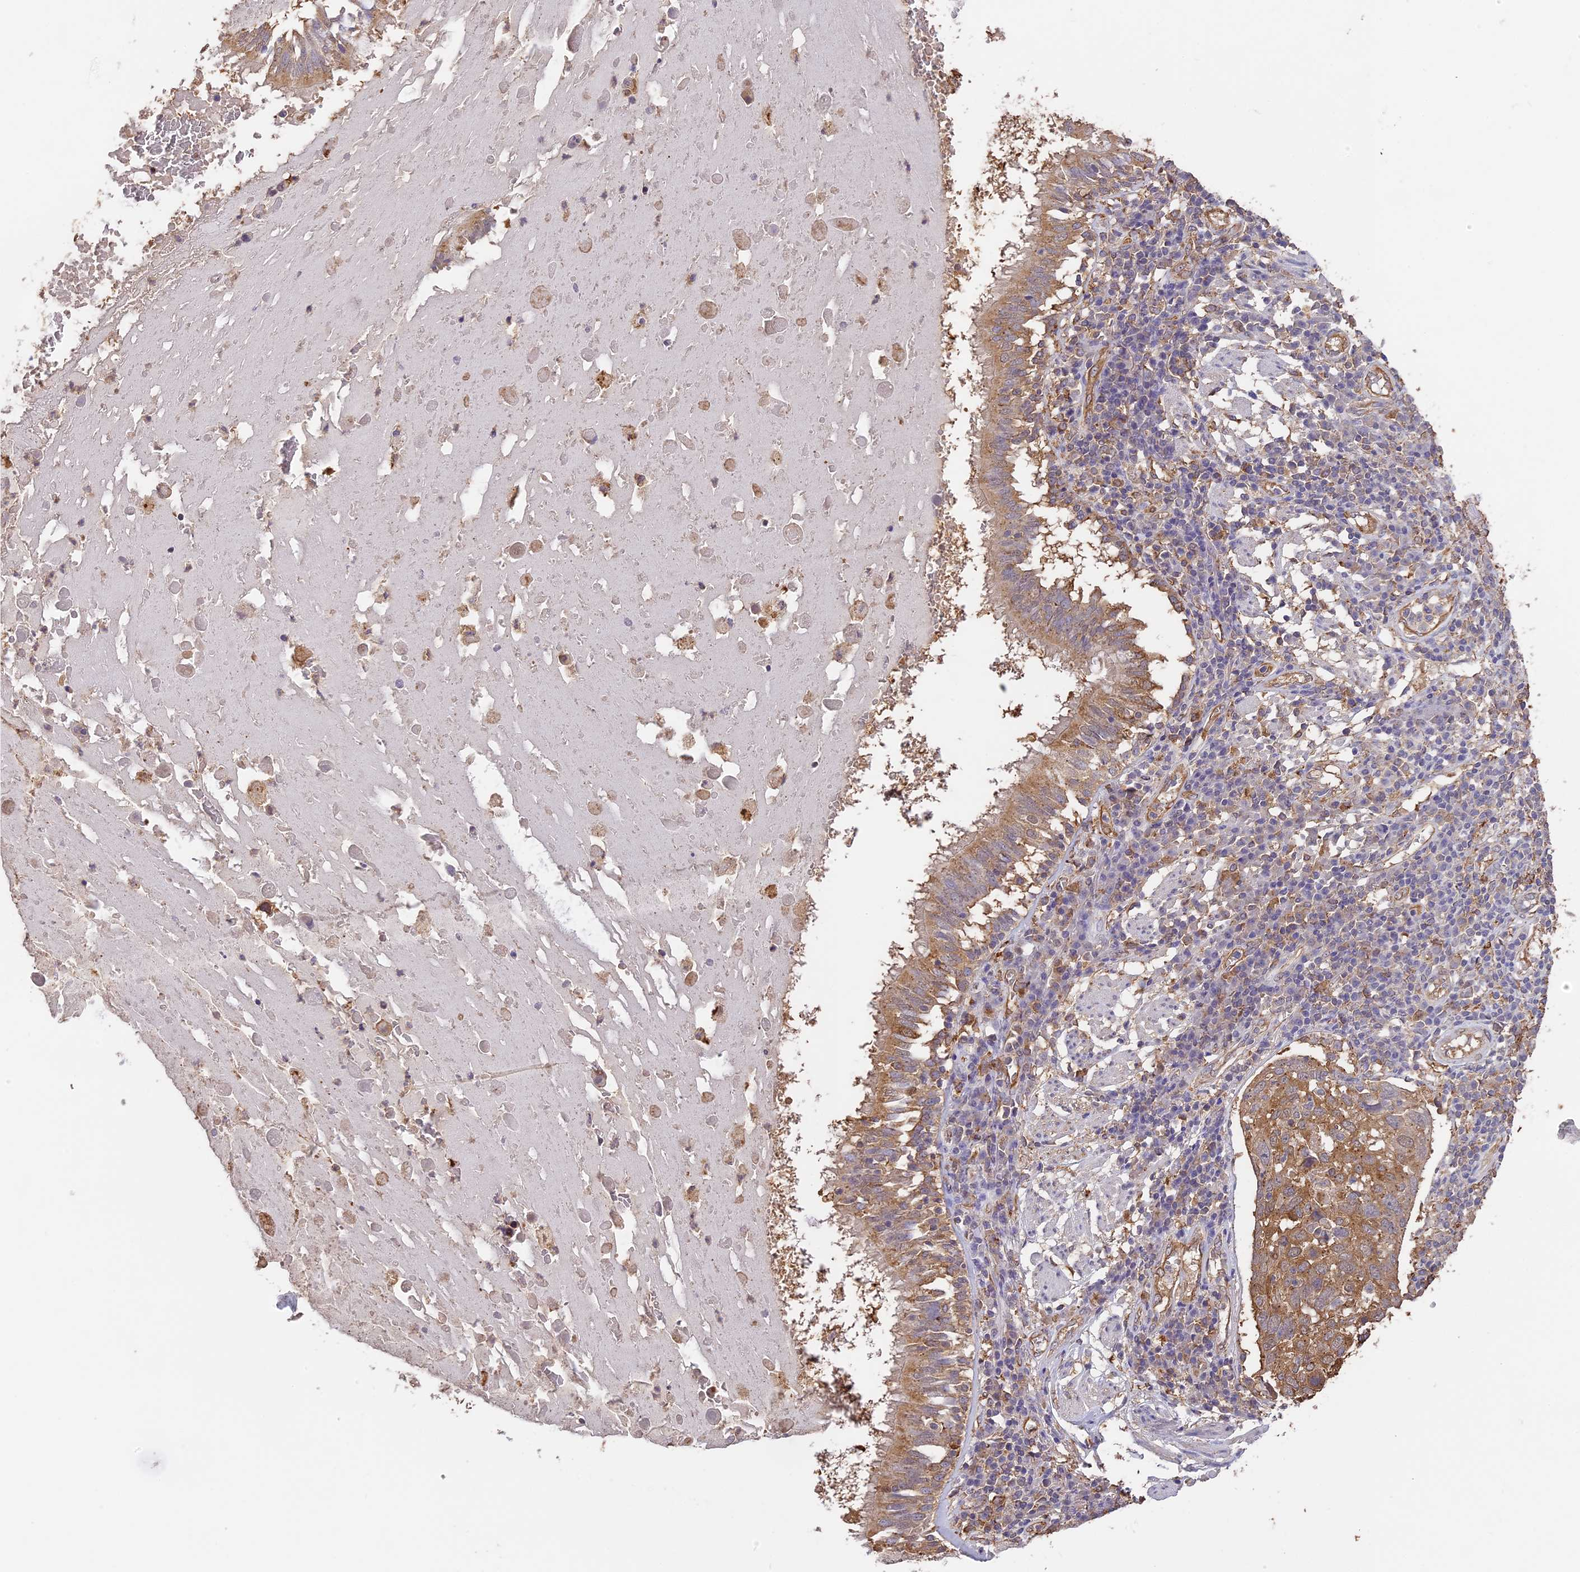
{"staining": {"intensity": "moderate", "quantity": ">75%", "location": "cytoplasmic/membranous"}, "tissue": "lung cancer", "cell_type": "Tumor cells", "image_type": "cancer", "snomed": [{"axis": "morphology", "description": "Squamous cell carcinoma, NOS"}, {"axis": "topography", "description": "Lung"}], "caption": "Immunohistochemistry micrograph of neoplastic tissue: human lung cancer stained using immunohistochemistry (IHC) reveals medium levels of moderate protein expression localized specifically in the cytoplasmic/membranous of tumor cells, appearing as a cytoplasmic/membranous brown color.", "gene": "ARHGAP19", "patient": {"sex": "male", "age": 65}}